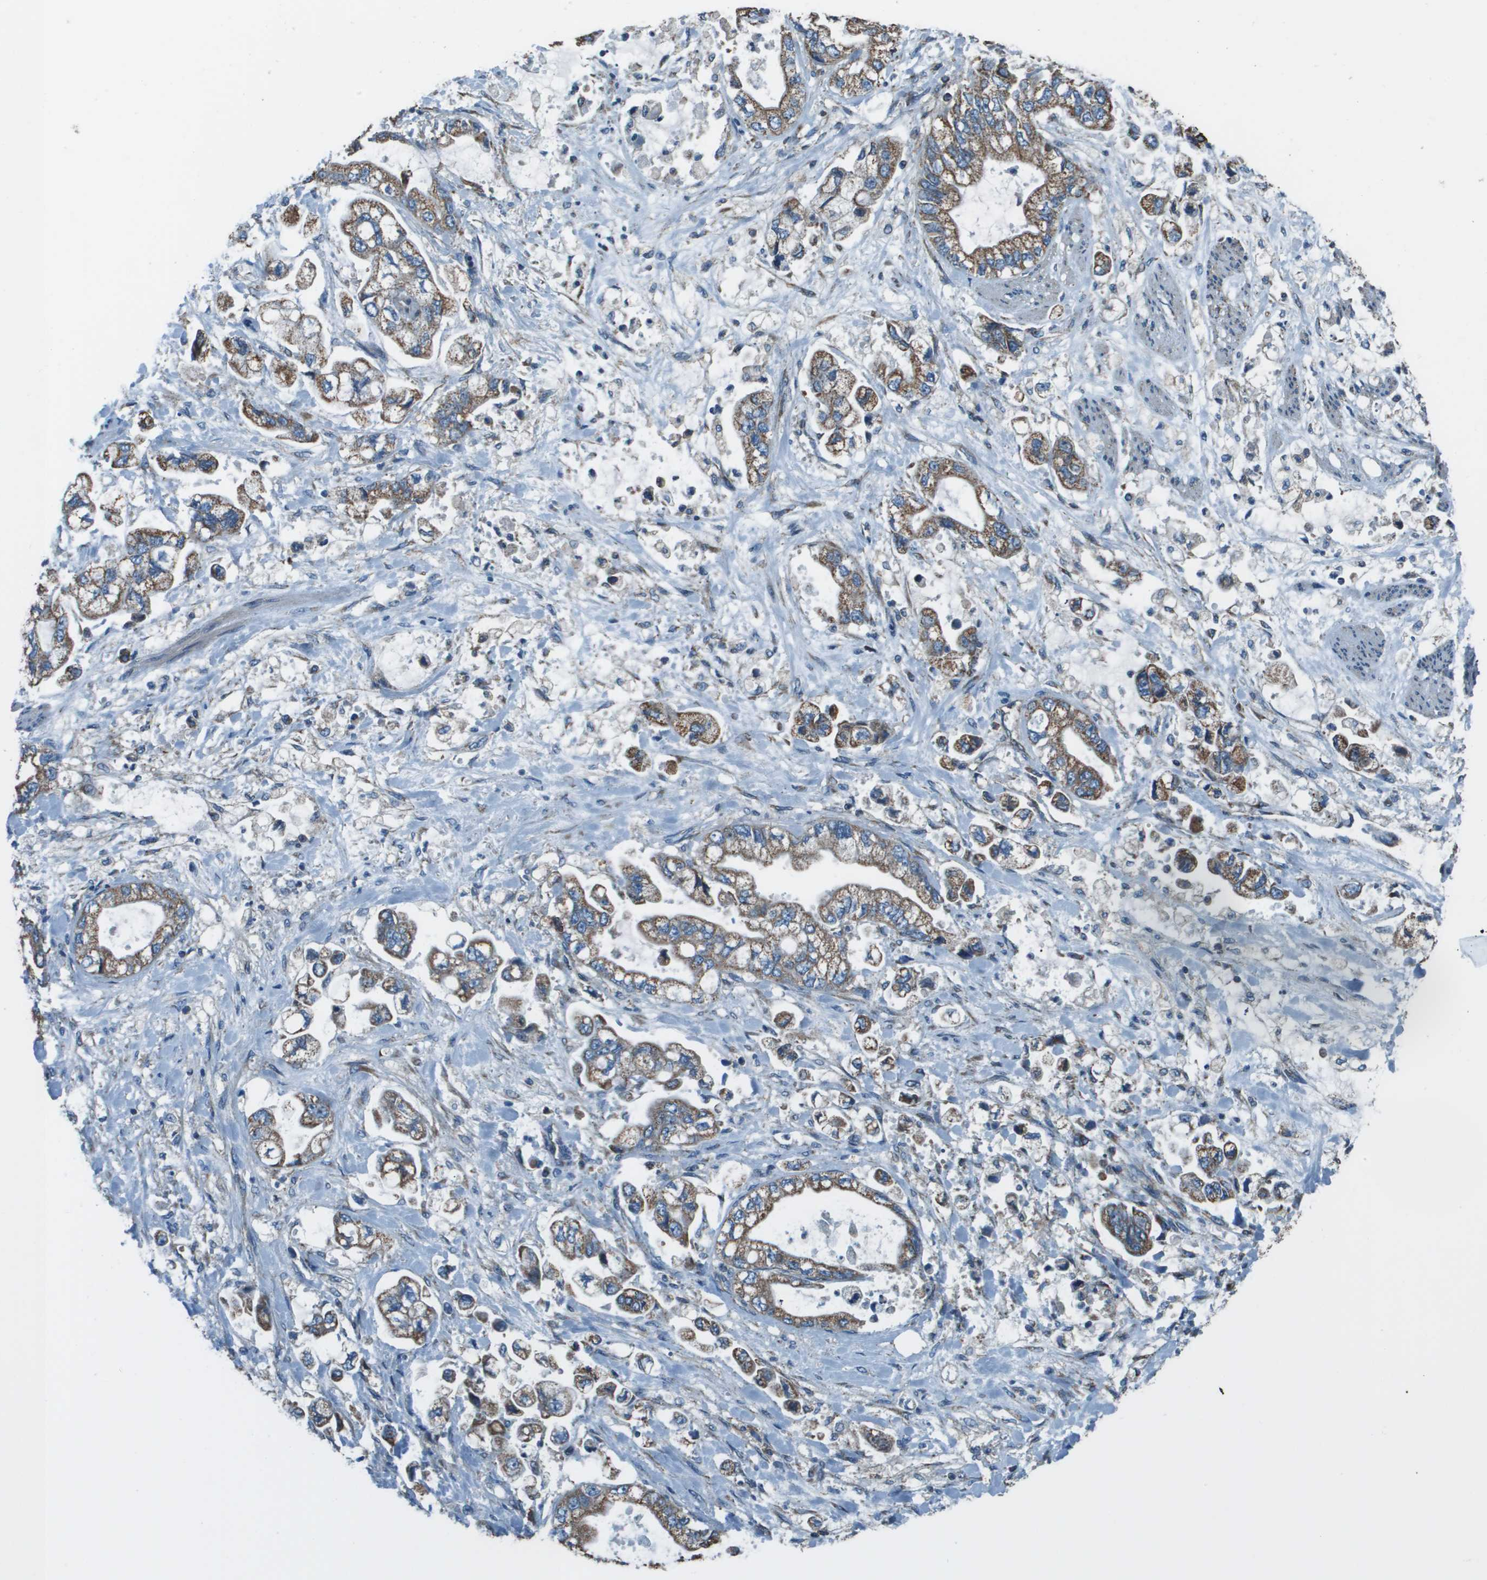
{"staining": {"intensity": "moderate", "quantity": ">75%", "location": "cytoplasmic/membranous"}, "tissue": "stomach cancer", "cell_type": "Tumor cells", "image_type": "cancer", "snomed": [{"axis": "morphology", "description": "Normal tissue, NOS"}, {"axis": "morphology", "description": "Adenocarcinoma, NOS"}, {"axis": "topography", "description": "Stomach"}], "caption": "Moderate cytoplasmic/membranous staining for a protein is seen in approximately >75% of tumor cells of adenocarcinoma (stomach) using immunohistochemistry (IHC).", "gene": "TMEM51", "patient": {"sex": "male", "age": 62}}